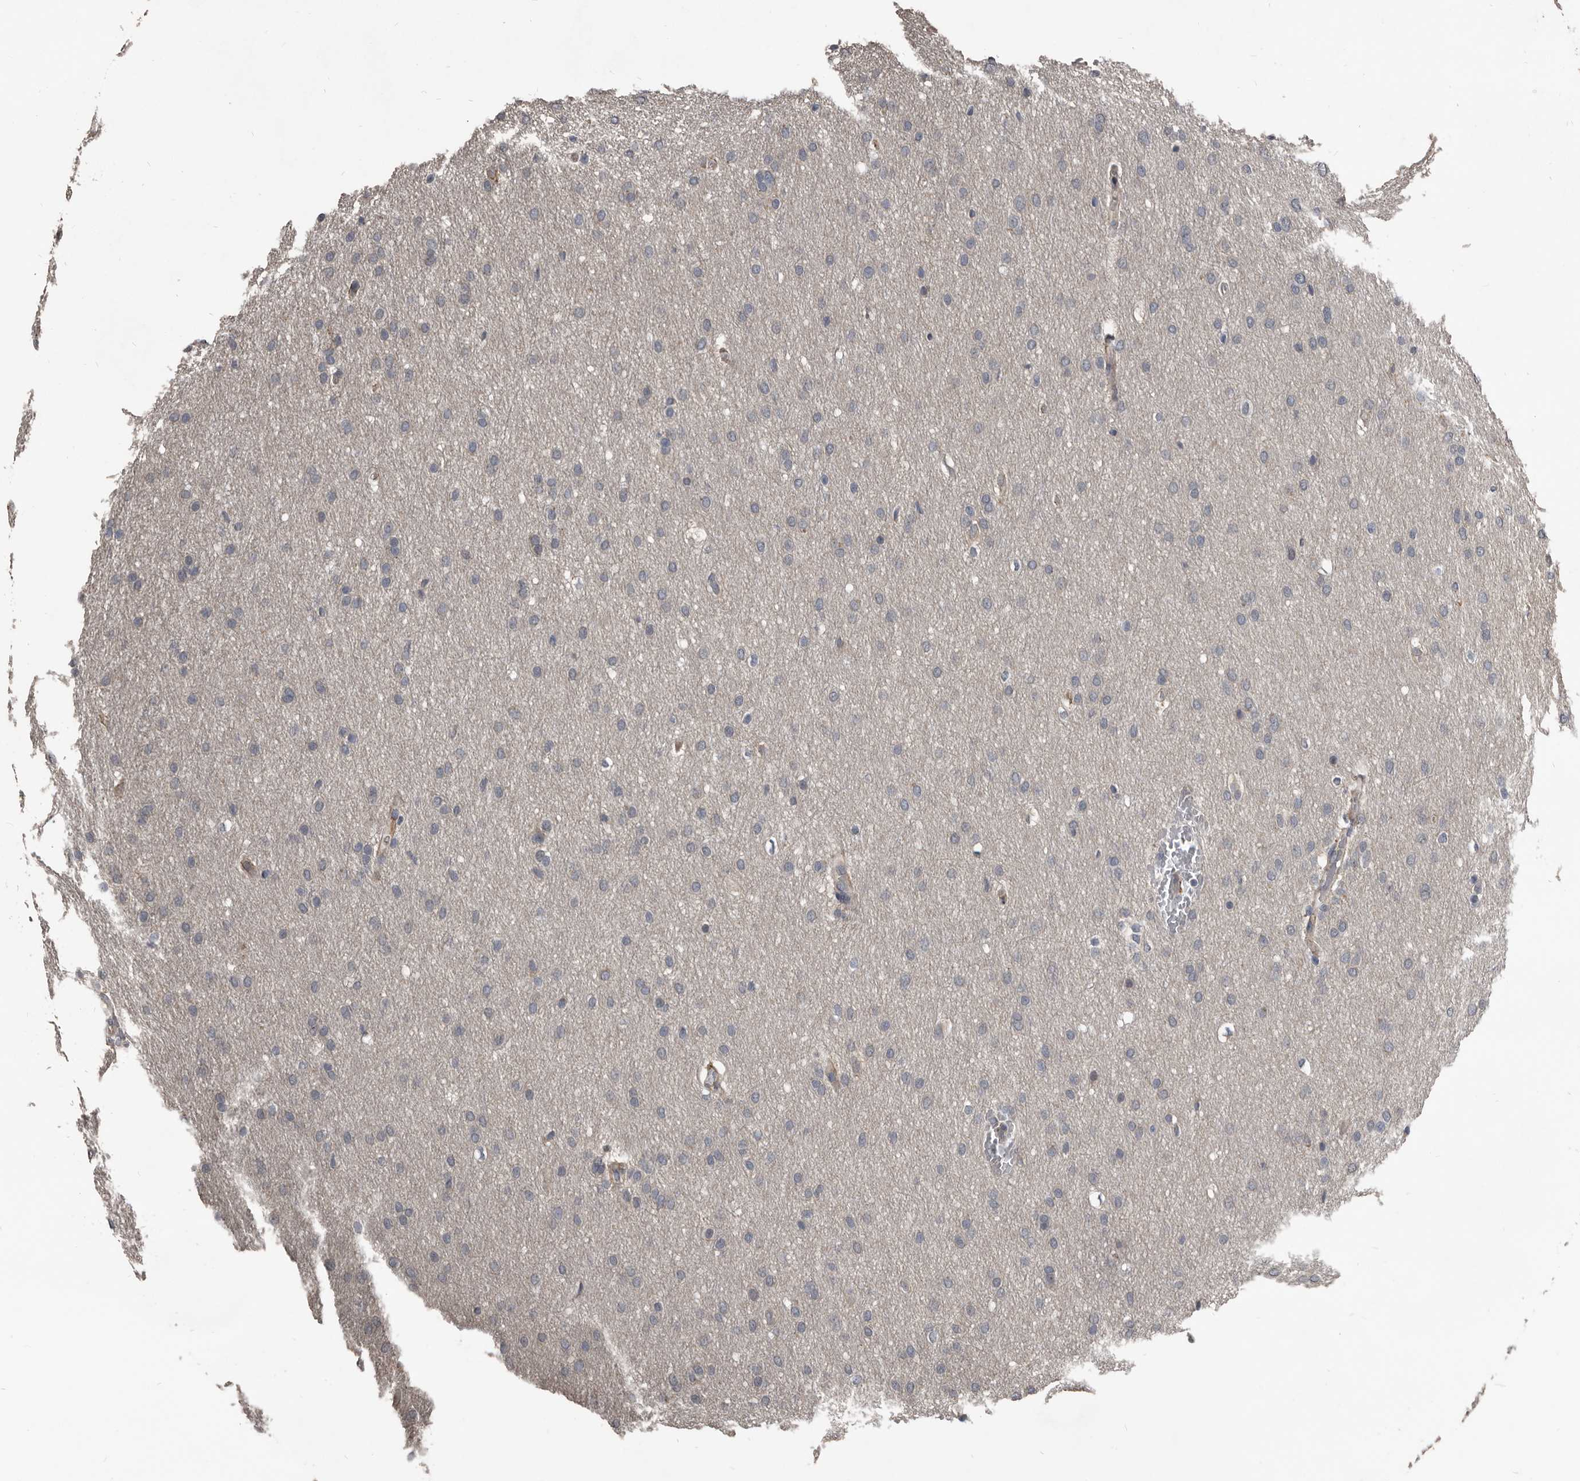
{"staining": {"intensity": "negative", "quantity": "none", "location": "none"}, "tissue": "glioma", "cell_type": "Tumor cells", "image_type": "cancer", "snomed": [{"axis": "morphology", "description": "Glioma, malignant, Low grade"}, {"axis": "topography", "description": "Brain"}], "caption": "High magnification brightfield microscopy of glioma stained with DAB (brown) and counterstained with hematoxylin (blue): tumor cells show no significant positivity. (Stains: DAB (3,3'-diaminobenzidine) IHC with hematoxylin counter stain, Microscopy: brightfield microscopy at high magnification).", "gene": "DHPS", "patient": {"sex": "female", "age": 37}}